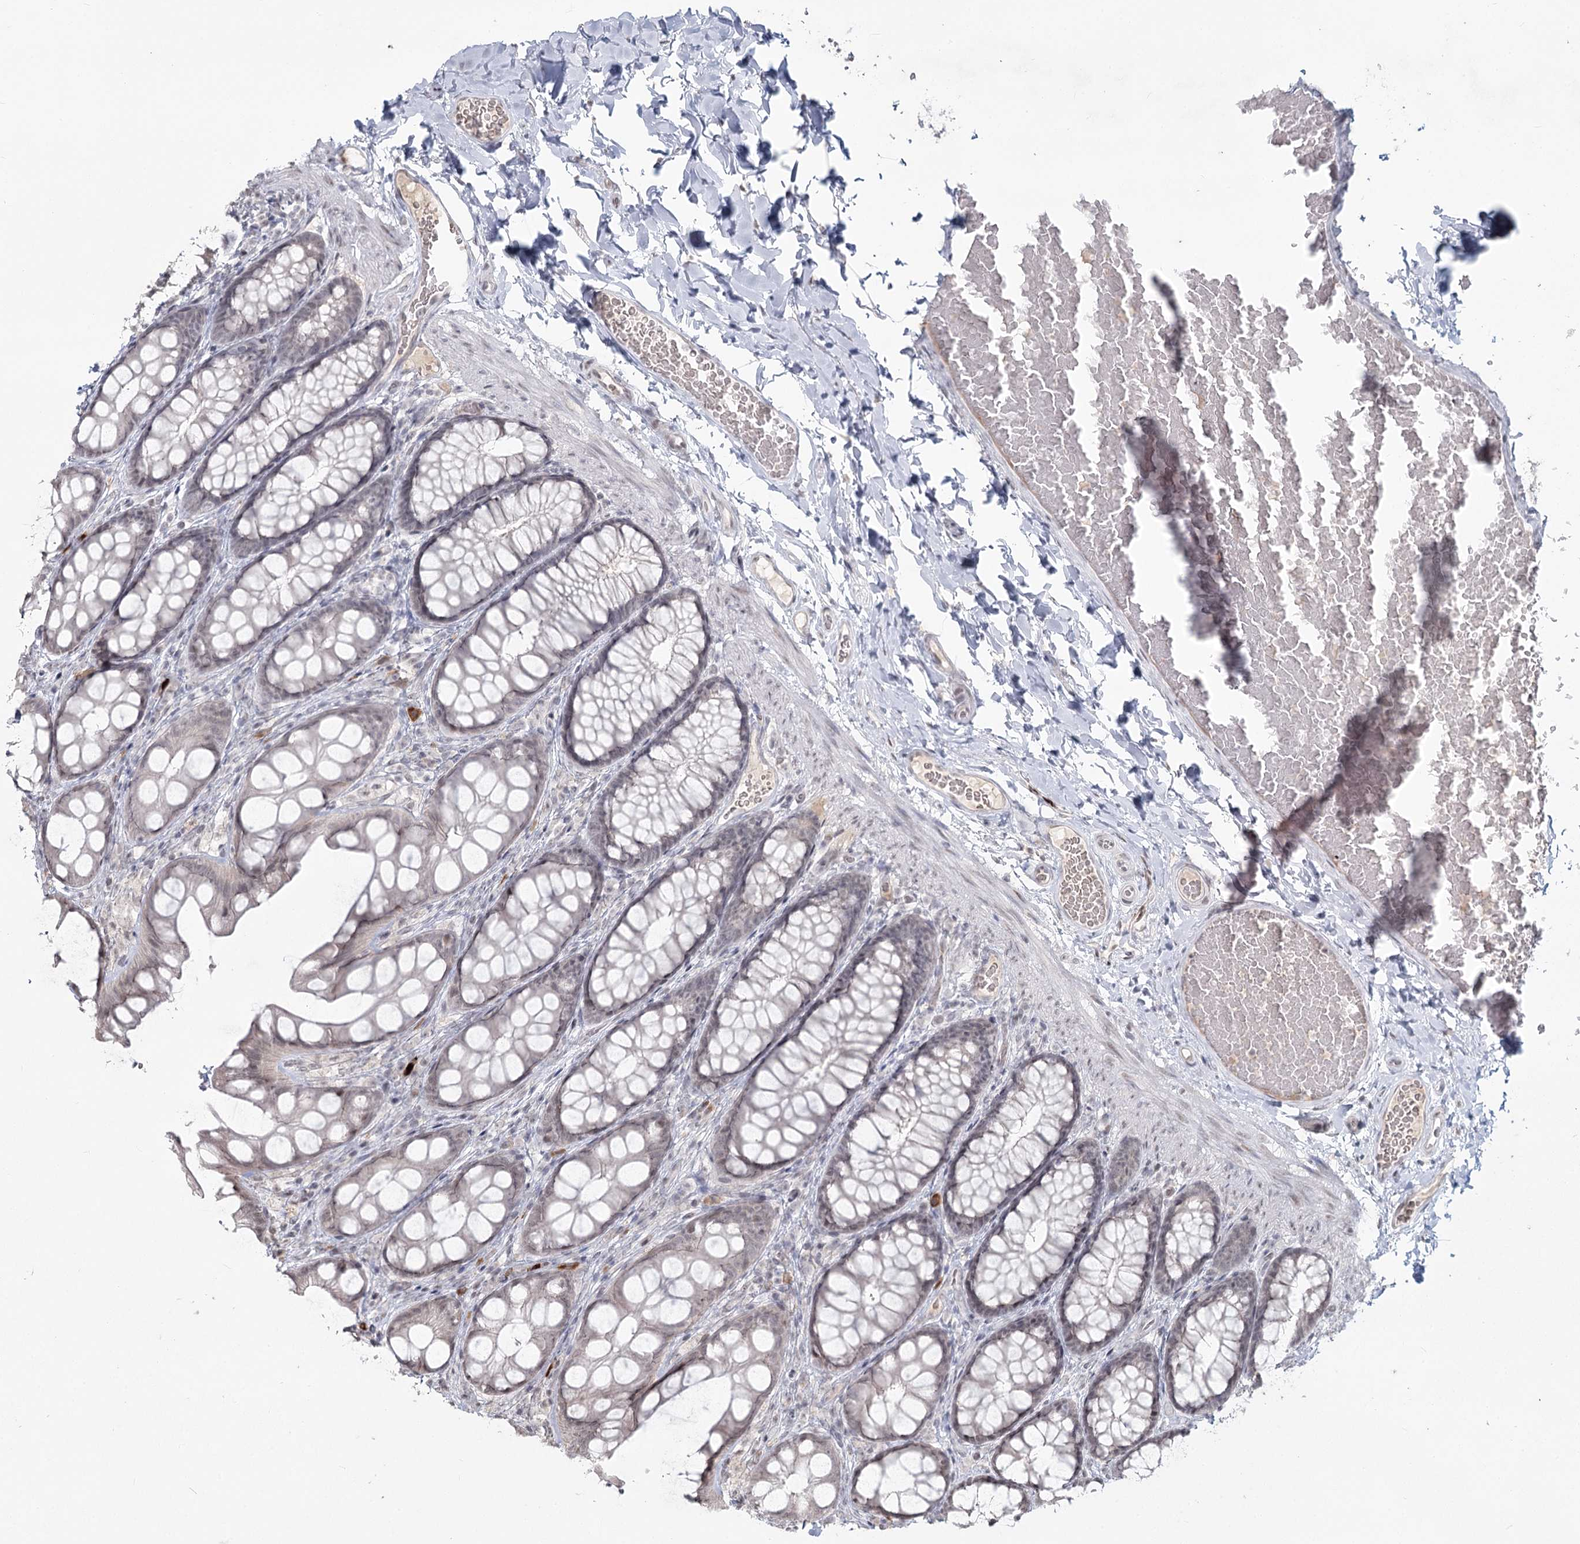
{"staining": {"intensity": "negative", "quantity": "none", "location": "none"}, "tissue": "colon", "cell_type": "Endothelial cells", "image_type": "normal", "snomed": [{"axis": "morphology", "description": "Normal tissue, NOS"}, {"axis": "topography", "description": "Colon"}], "caption": "Endothelial cells are negative for protein expression in unremarkable human colon. The staining is performed using DAB brown chromogen with nuclei counter-stained in using hematoxylin.", "gene": "LY6G5C", "patient": {"sex": "male", "age": 47}}